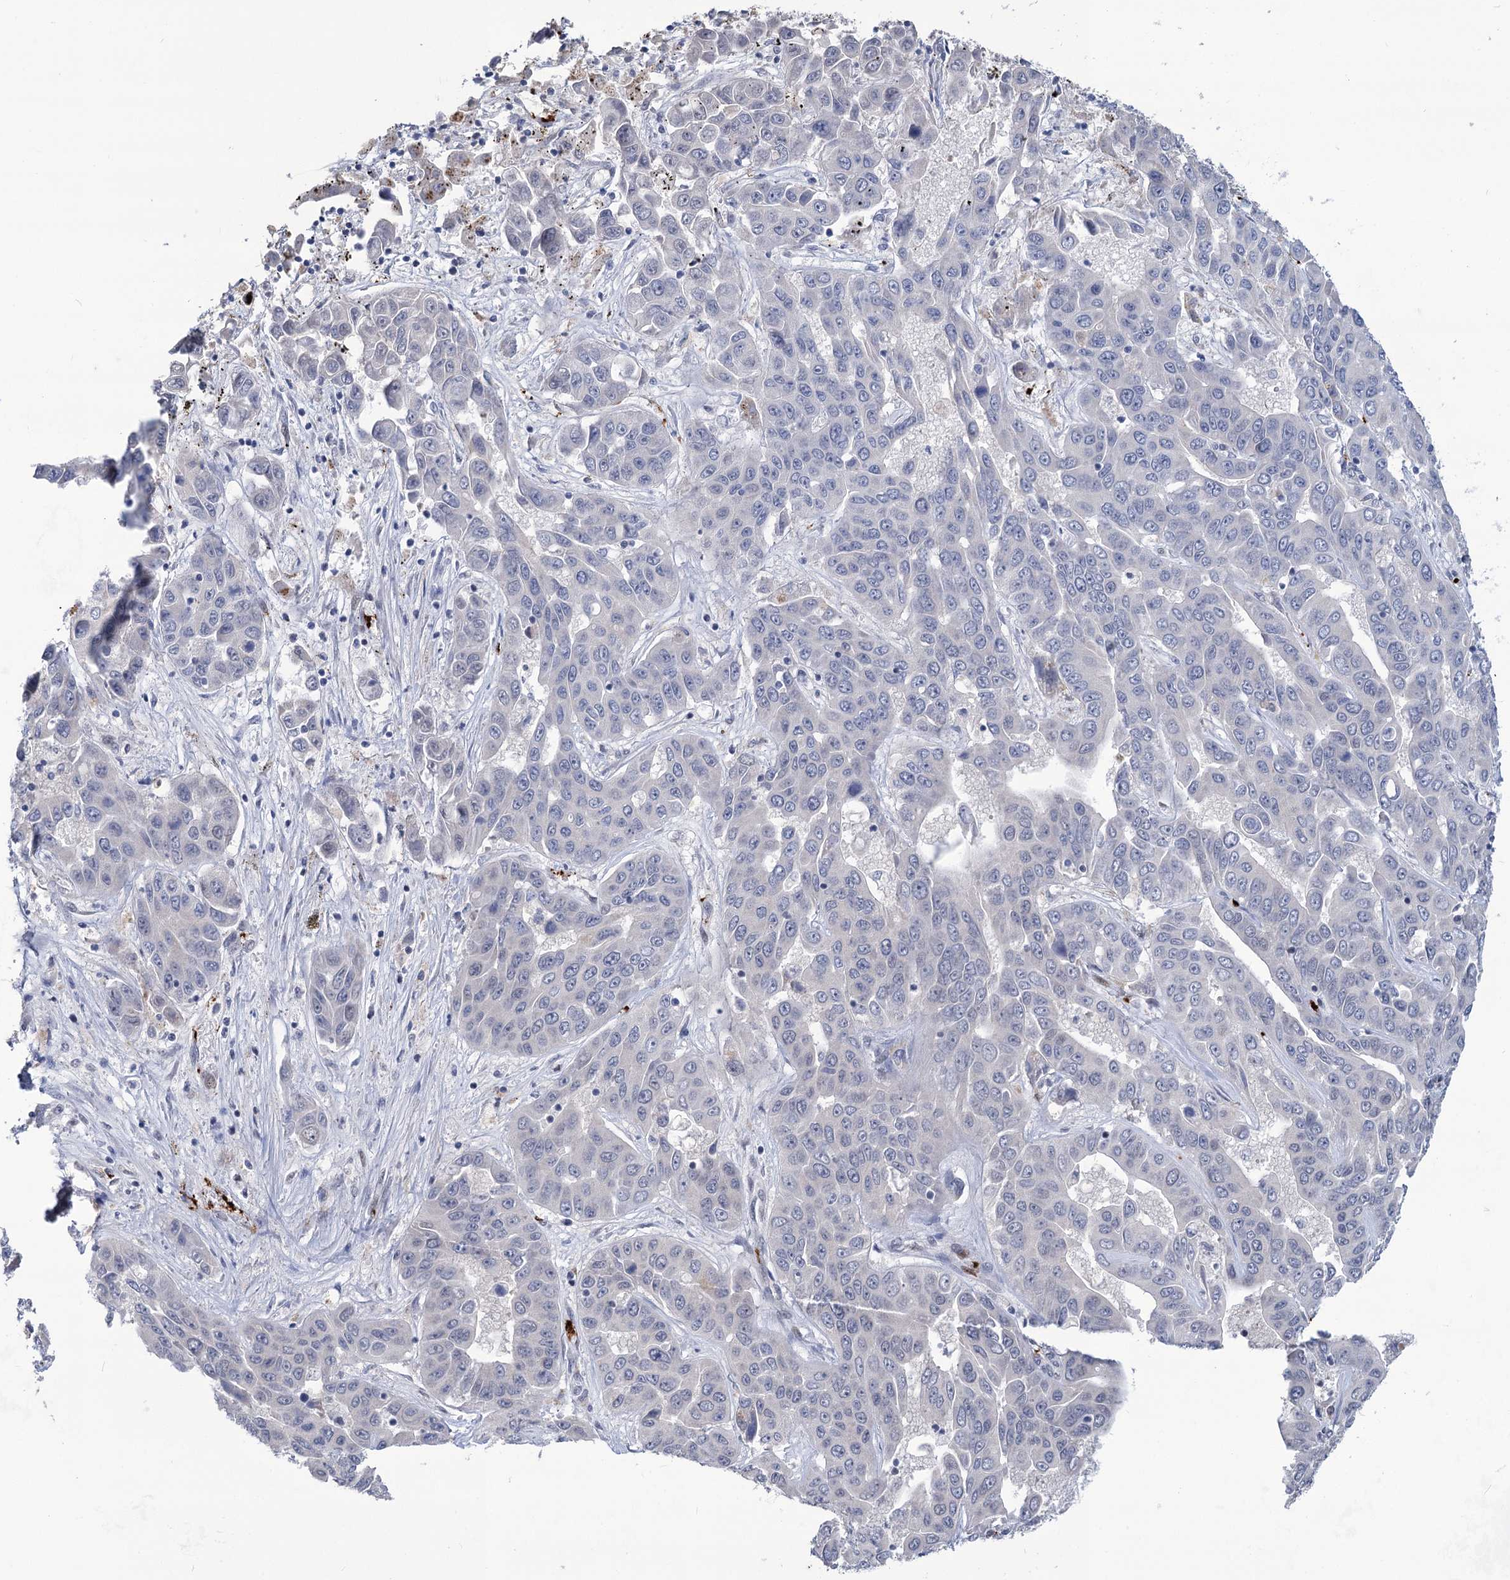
{"staining": {"intensity": "negative", "quantity": "none", "location": "none"}, "tissue": "liver cancer", "cell_type": "Tumor cells", "image_type": "cancer", "snomed": [{"axis": "morphology", "description": "Cholangiocarcinoma"}, {"axis": "topography", "description": "Liver"}], "caption": "Human liver cancer stained for a protein using immunohistochemistry exhibits no staining in tumor cells.", "gene": "MON2", "patient": {"sex": "female", "age": 52}}